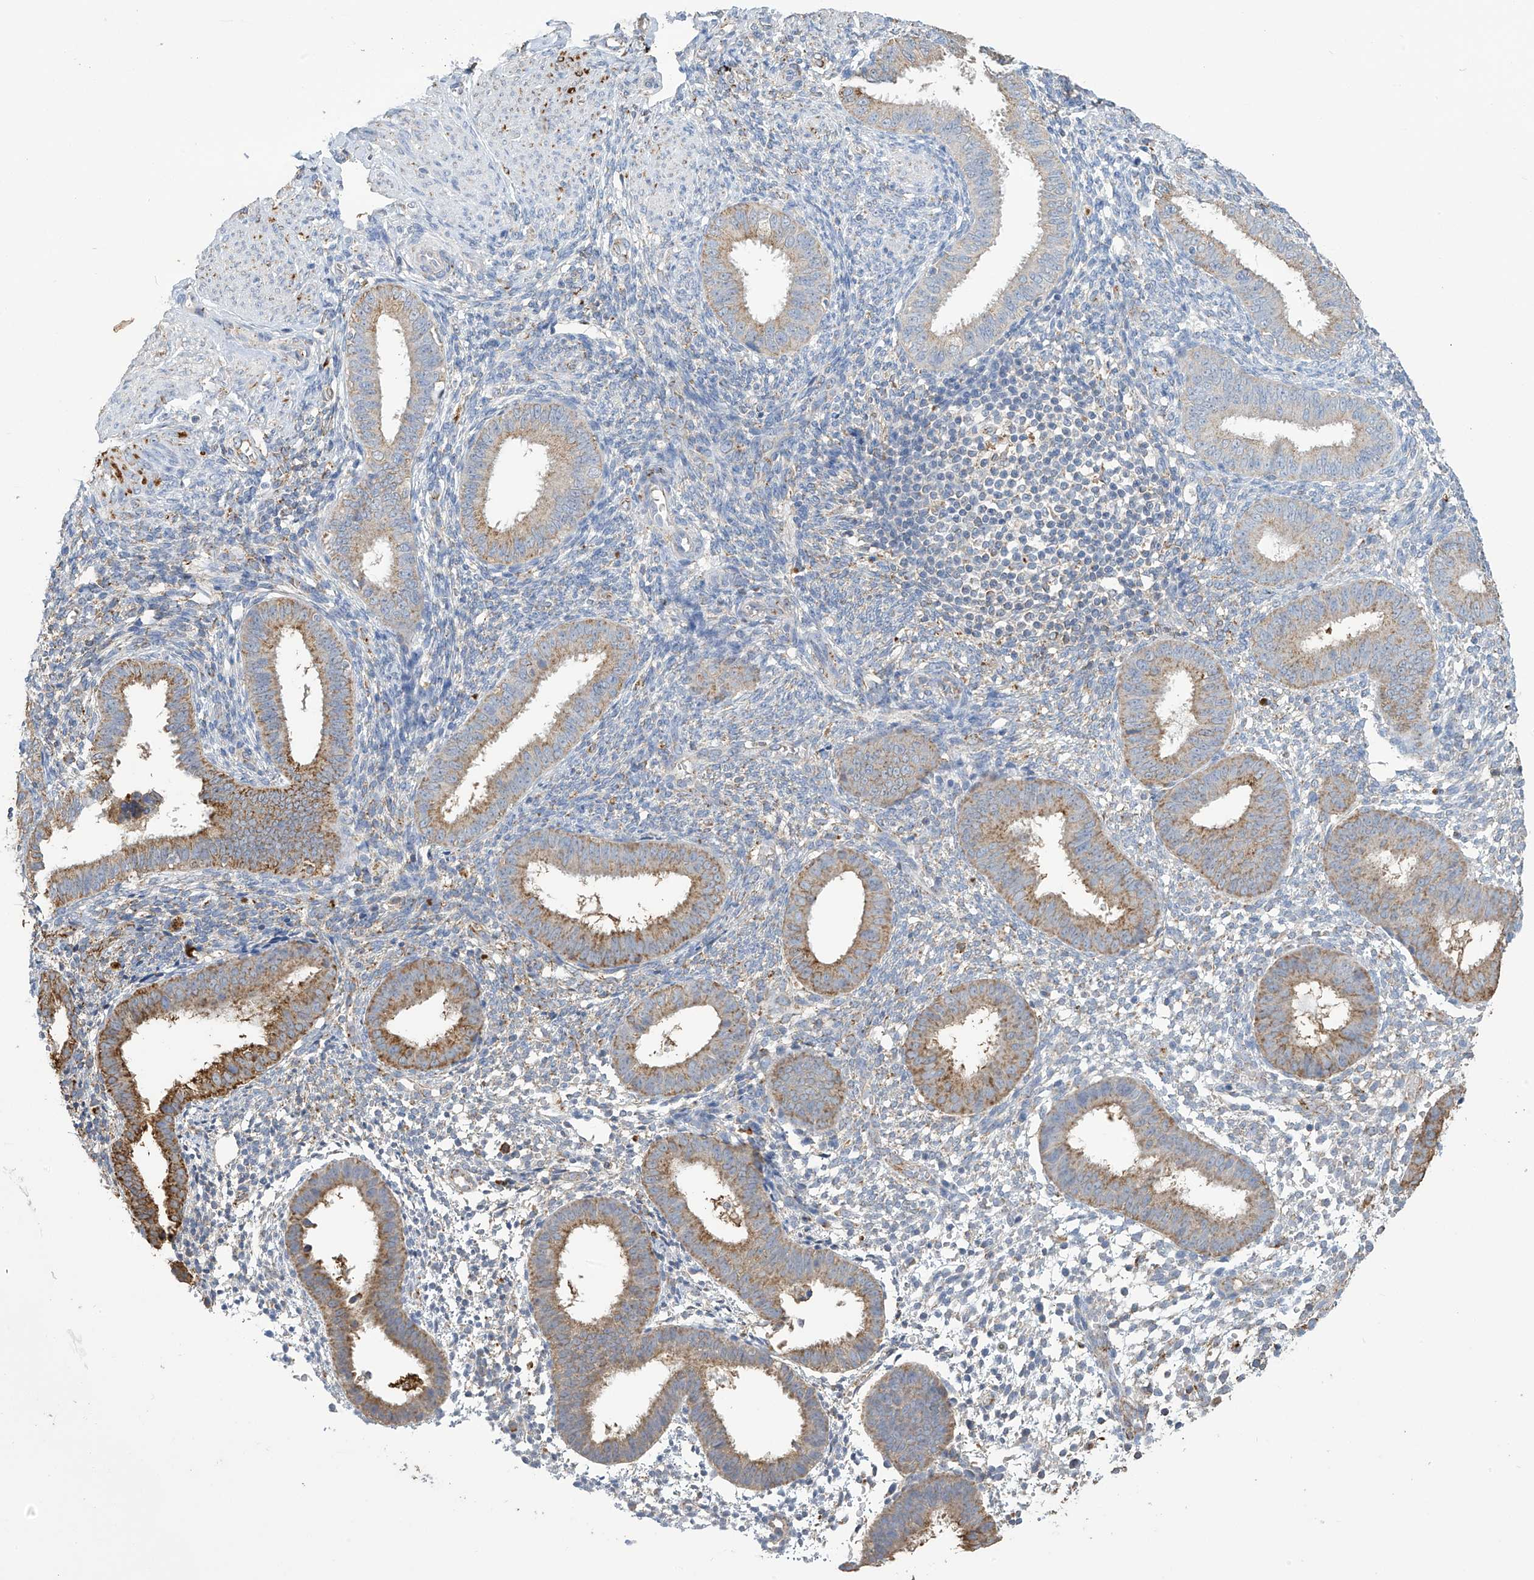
{"staining": {"intensity": "negative", "quantity": "none", "location": "none"}, "tissue": "endometrium", "cell_type": "Cells in endometrial stroma", "image_type": "normal", "snomed": [{"axis": "morphology", "description": "Normal tissue, NOS"}, {"axis": "topography", "description": "Uterus"}, {"axis": "topography", "description": "Endometrium"}], "caption": "Immunohistochemistry (IHC) of normal human endometrium displays no positivity in cells in endometrial stroma.", "gene": "OGT", "patient": {"sex": "female", "age": 48}}